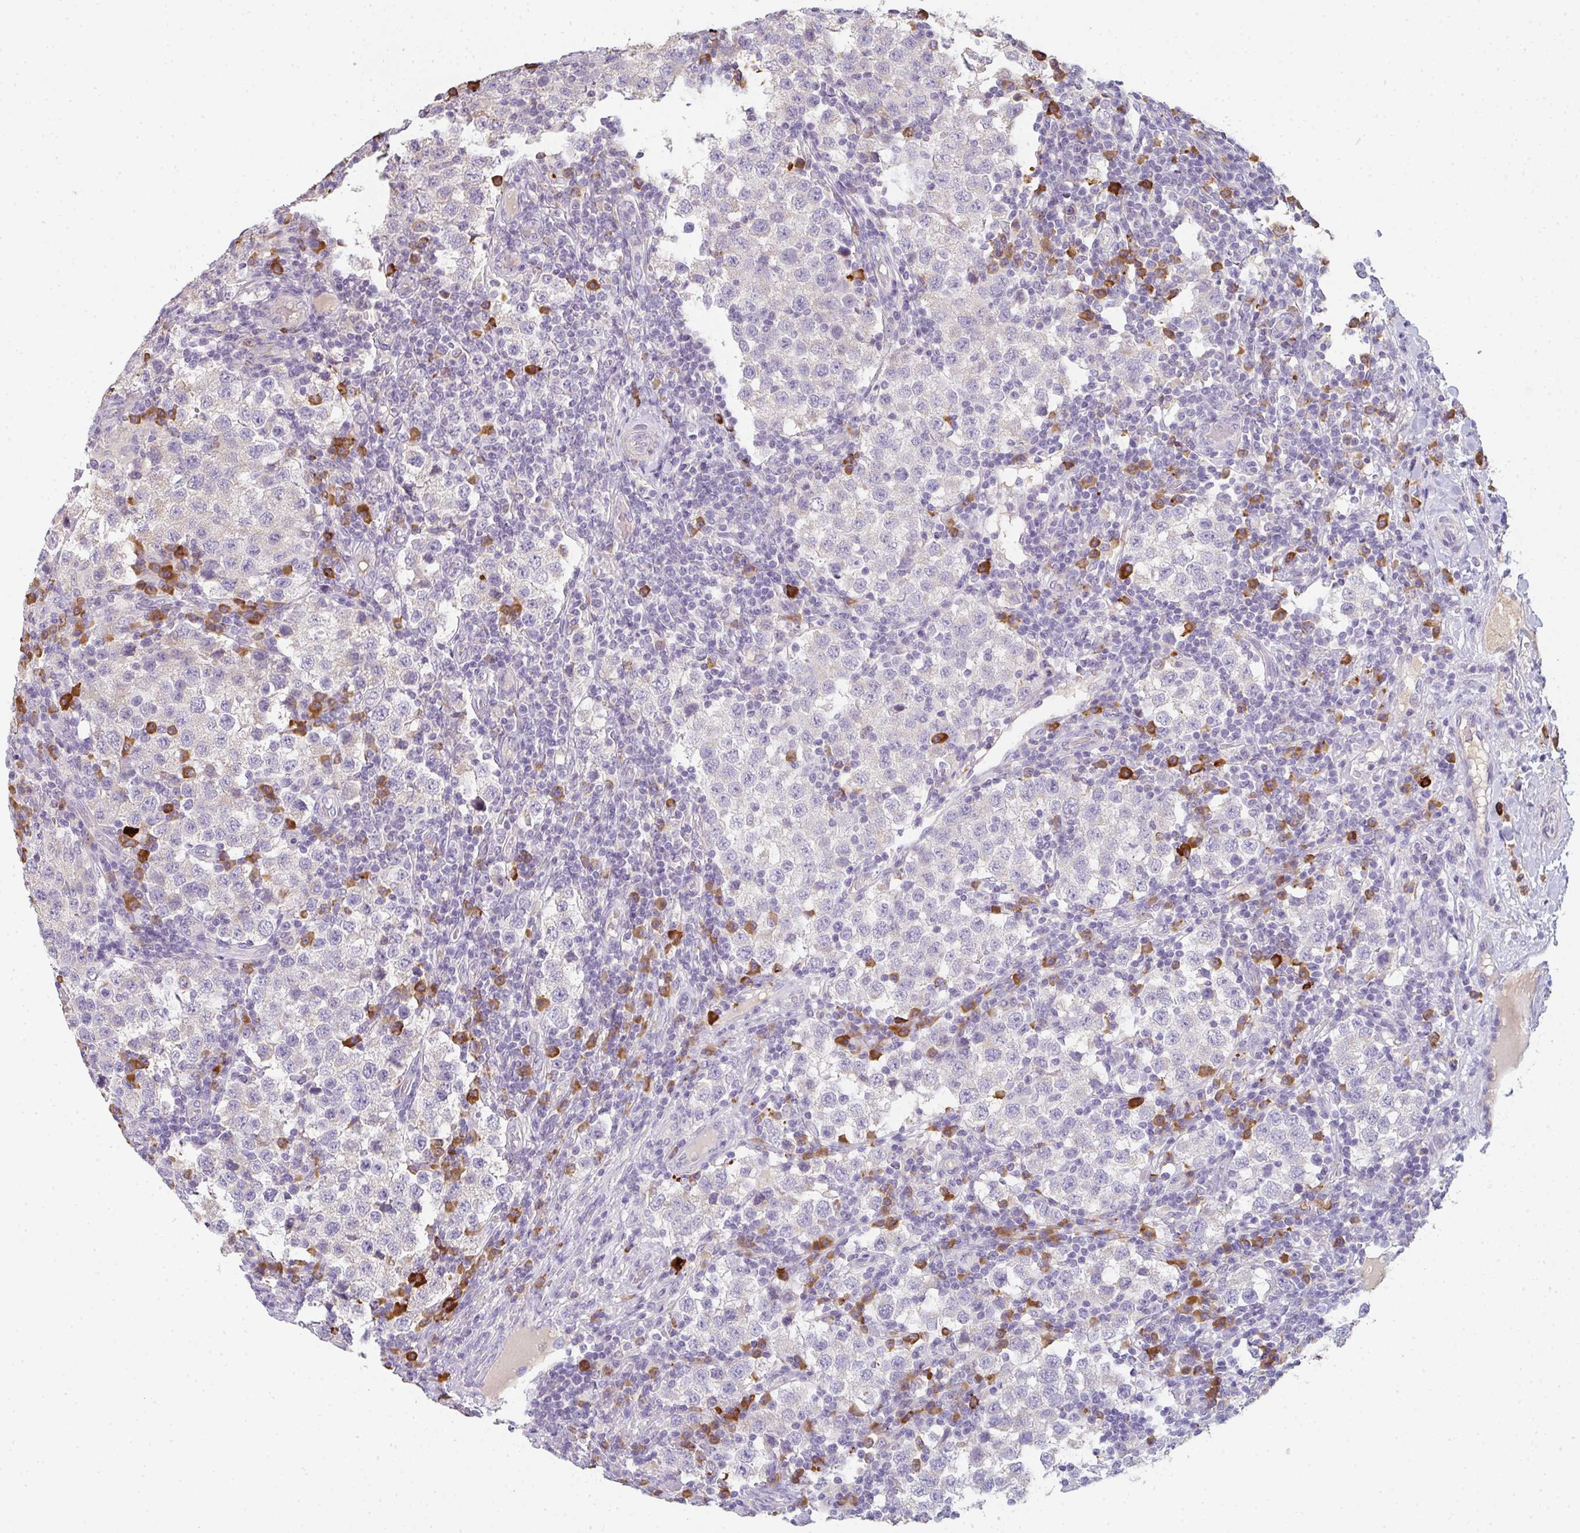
{"staining": {"intensity": "negative", "quantity": "none", "location": "none"}, "tissue": "testis cancer", "cell_type": "Tumor cells", "image_type": "cancer", "snomed": [{"axis": "morphology", "description": "Seminoma, NOS"}, {"axis": "topography", "description": "Testis"}], "caption": "Immunohistochemistry (IHC) micrograph of human testis seminoma stained for a protein (brown), which shows no positivity in tumor cells.", "gene": "ZNF215", "patient": {"sex": "male", "age": 34}}